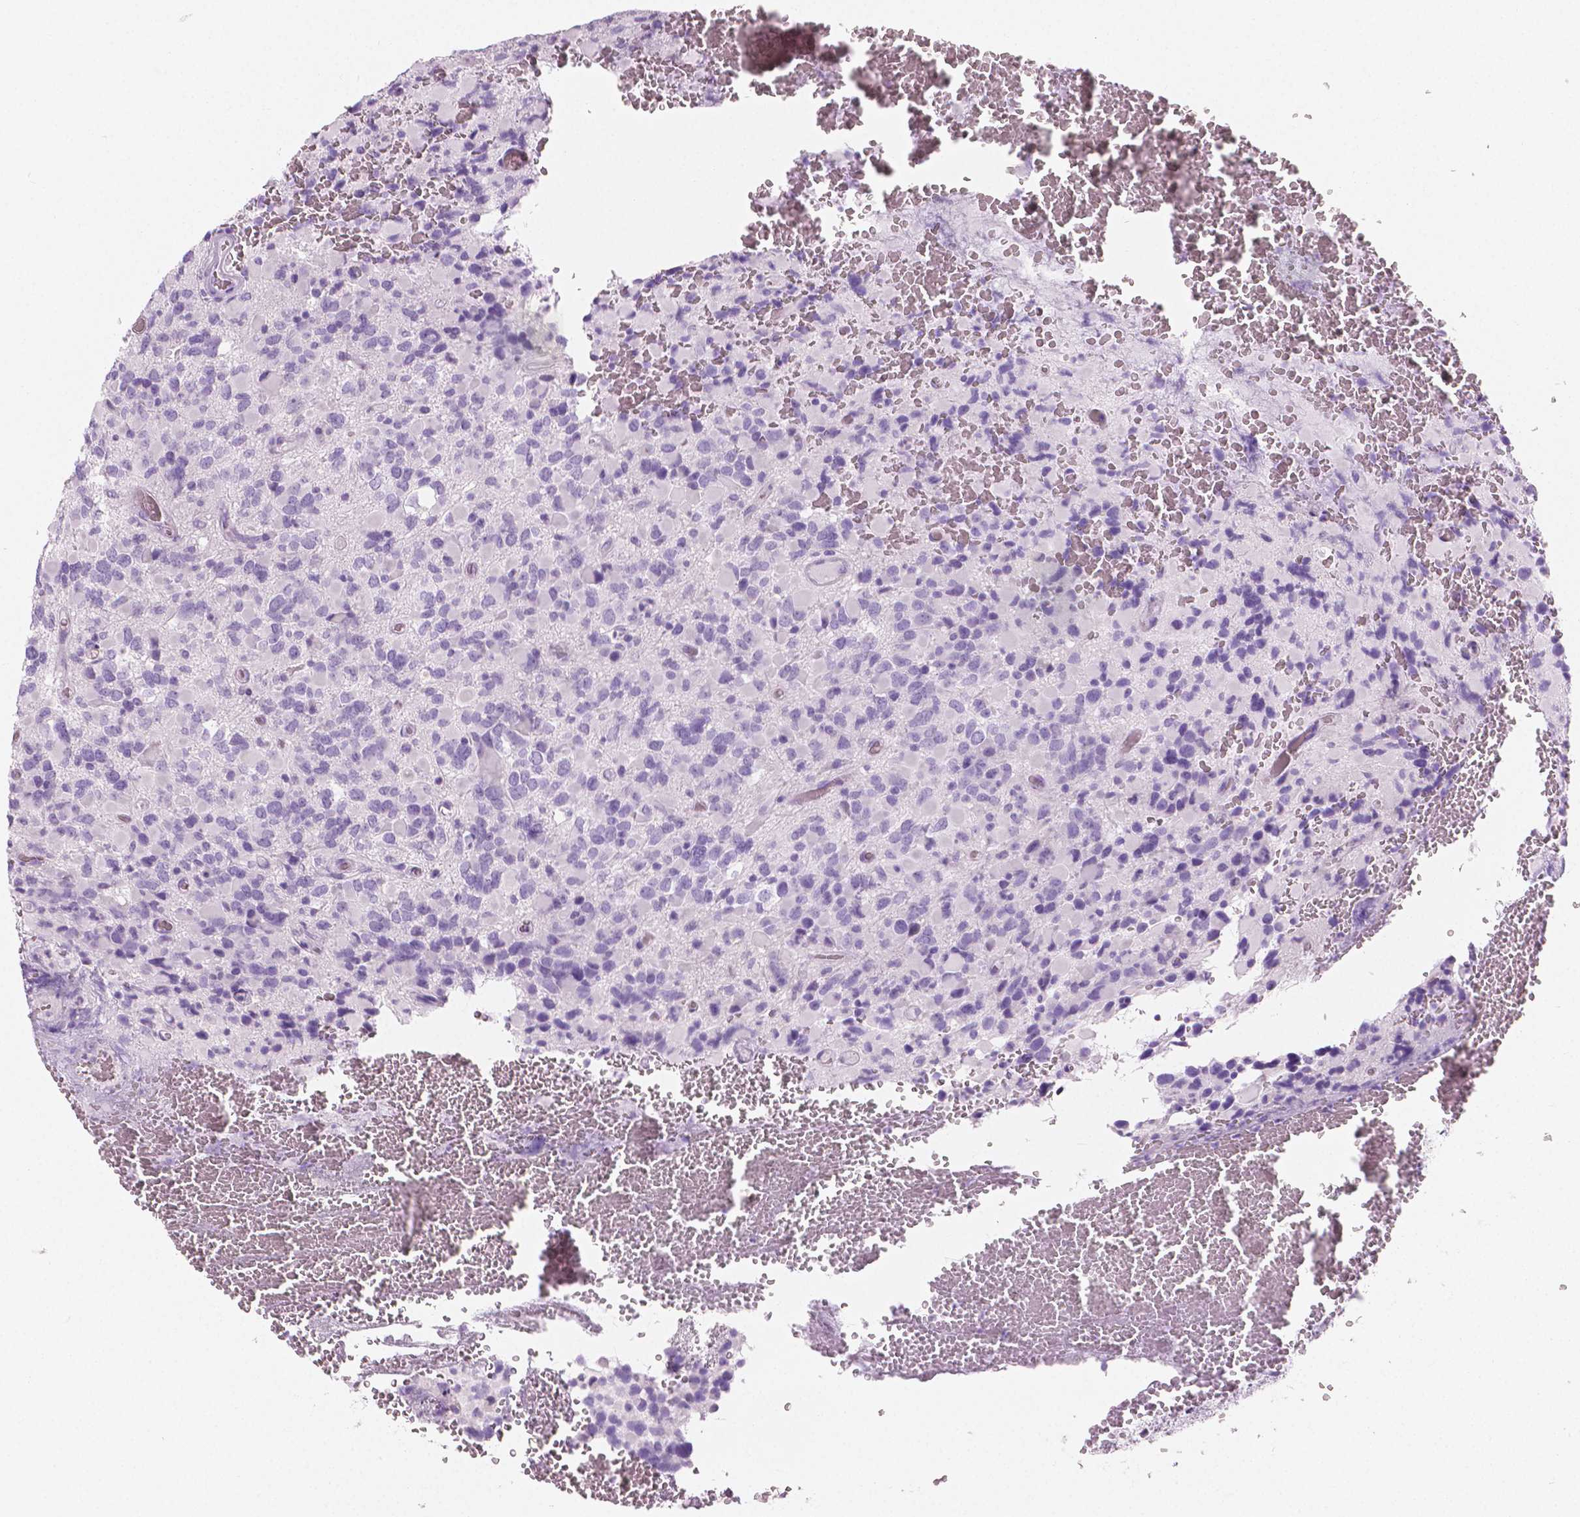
{"staining": {"intensity": "negative", "quantity": "none", "location": "none"}, "tissue": "glioma", "cell_type": "Tumor cells", "image_type": "cancer", "snomed": [{"axis": "morphology", "description": "Glioma, malignant, High grade"}, {"axis": "topography", "description": "Brain"}], "caption": "Immunohistochemical staining of human glioma shows no significant expression in tumor cells.", "gene": "PLIN4", "patient": {"sex": "female", "age": 40}}